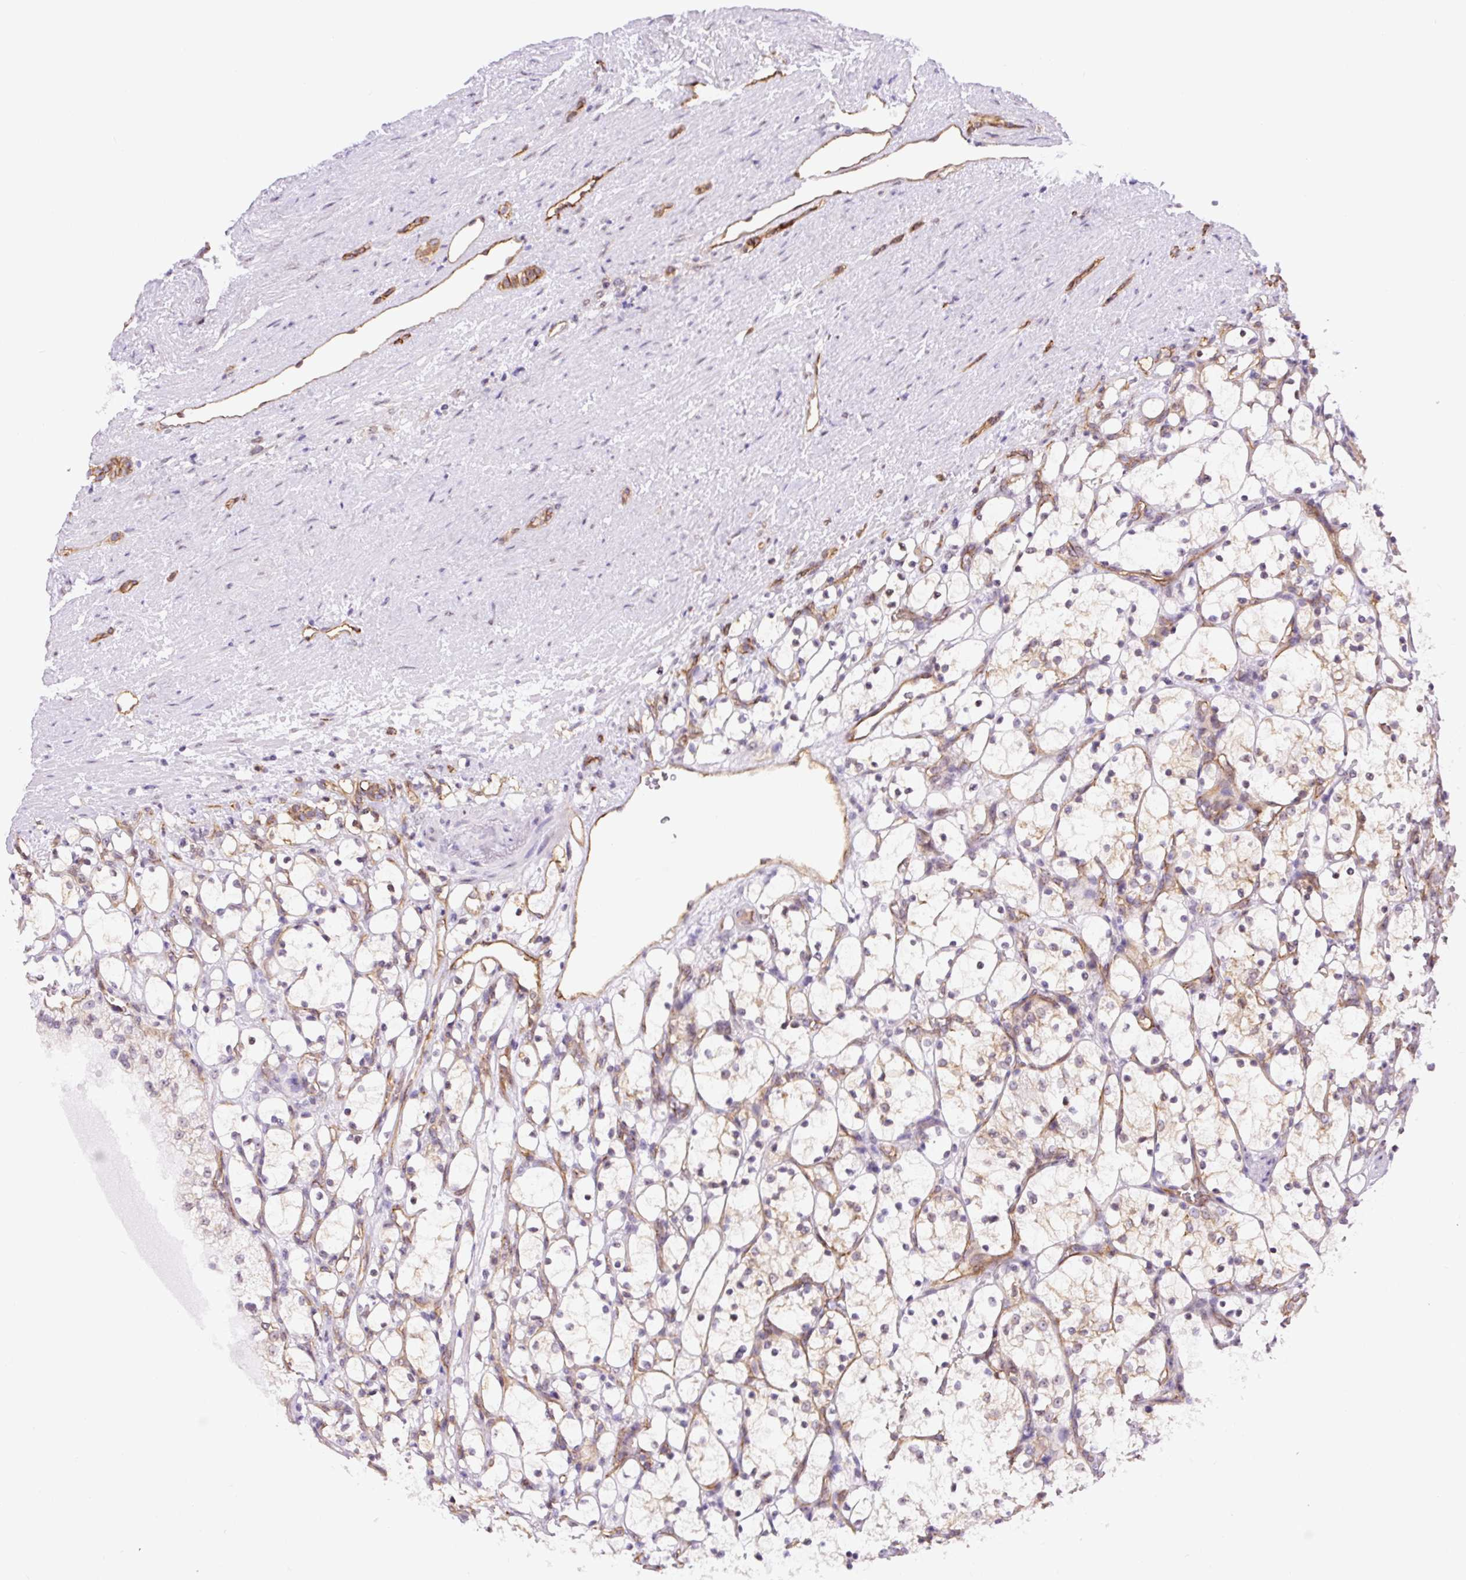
{"staining": {"intensity": "negative", "quantity": "none", "location": "none"}, "tissue": "renal cancer", "cell_type": "Tumor cells", "image_type": "cancer", "snomed": [{"axis": "morphology", "description": "Adenocarcinoma, NOS"}, {"axis": "topography", "description": "Kidney"}], "caption": "Immunohistochemistry micrograph of neoplastic tissue: renal cancer stained with DAB (3,3'-diaminobenzidine) displays no significant protein staining in tumor cells.", "gene": "MYO5C", "patient": {"sex": "female", "age": 69}}